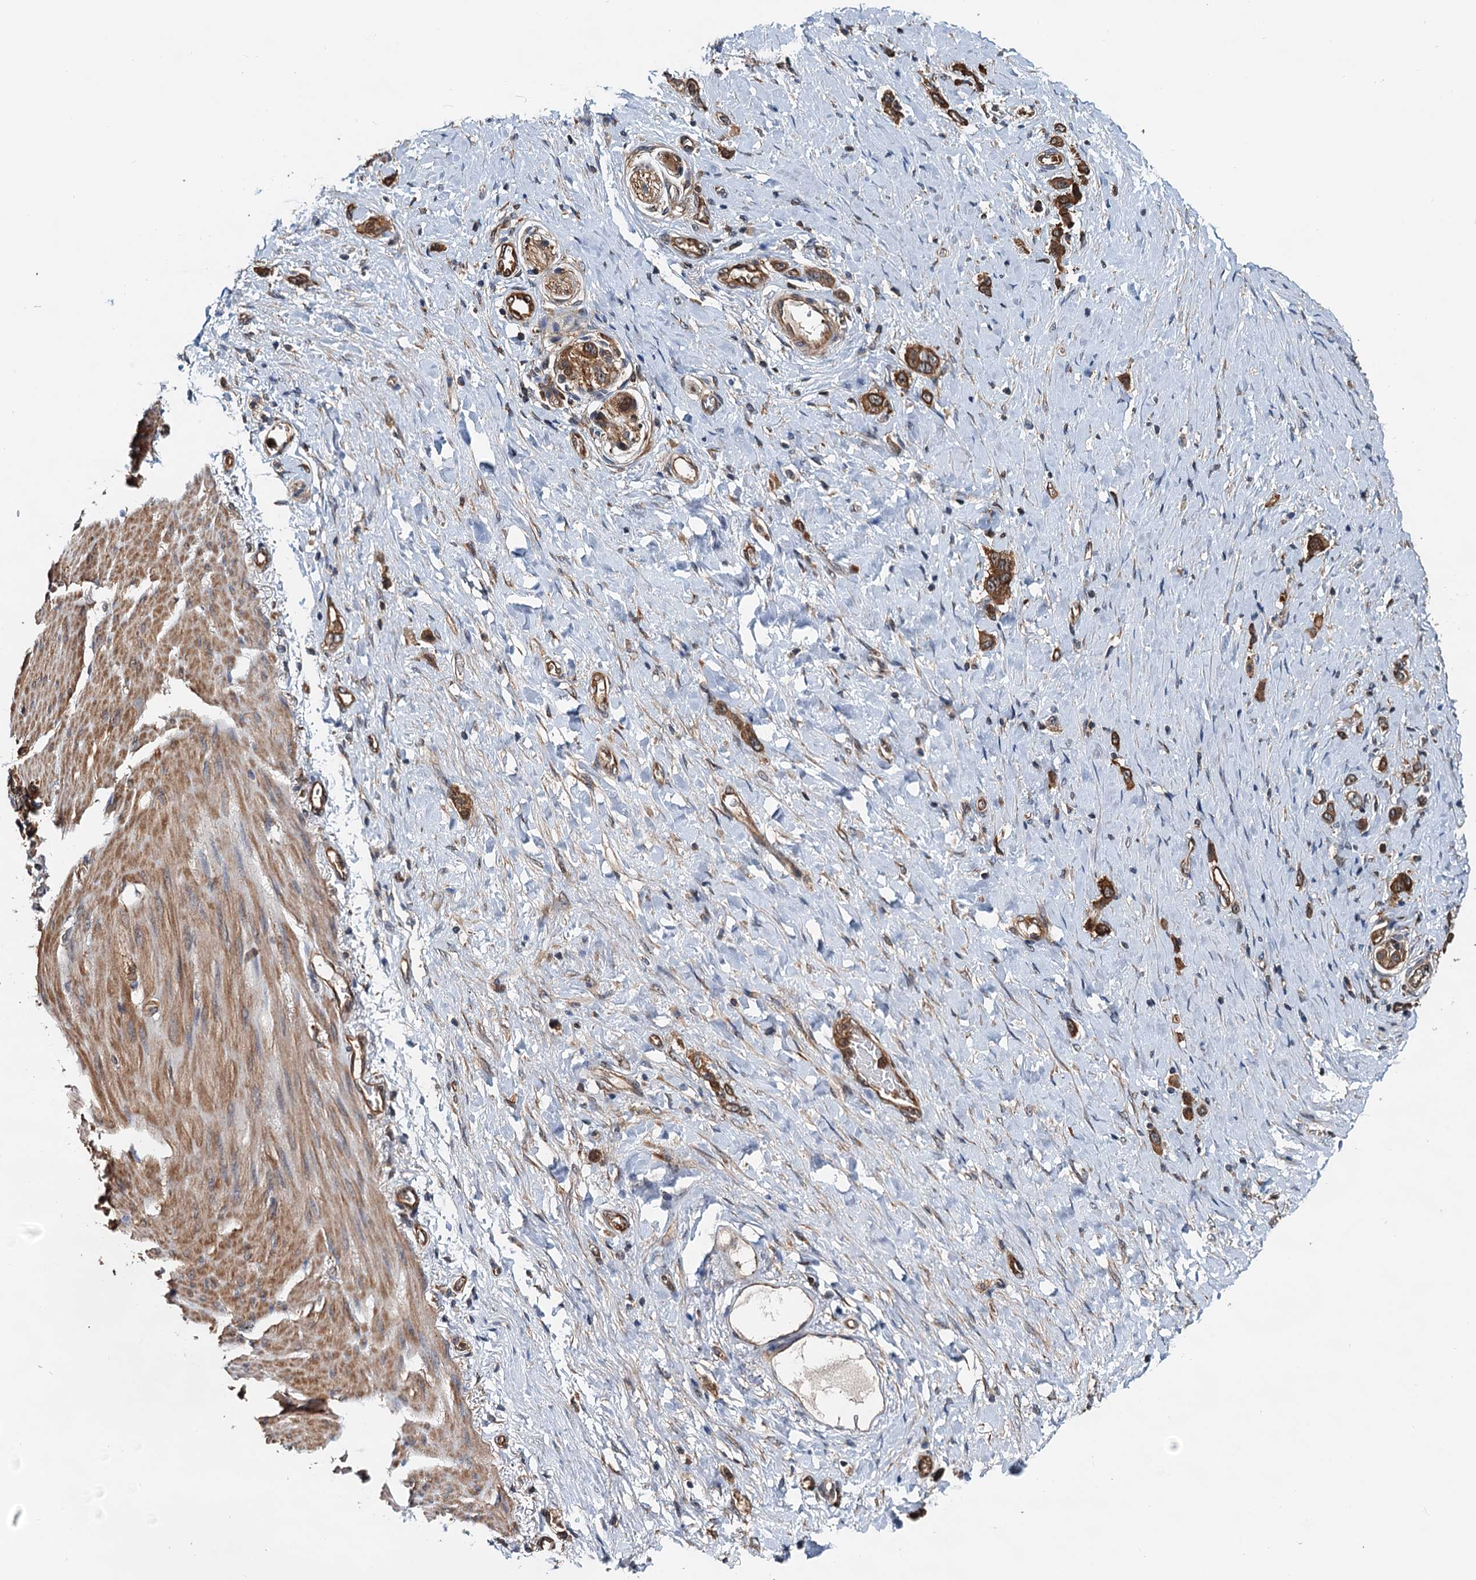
{"staining": {"intensity": "moderate", "quantity": ">75%", "location": "cytoplasmic/membranous"}, "tissue": "stomach cancer", "cell_type": "Tumor cells", "image_type": "cancer", "snomed": [{"axis": "morphology", "description": "Adenocarcinoma, NOS"}, {"axis": "topography", "description": "Stomach"}], "caption": "Stomach cancer was stained to show a protein in brown. There is medium levels of moderate cytoplasmic/membranous staining in about >75% of tumor cells. (DAB IHC with brightfield microscopy, high magnification).", "gene": "USP6NL", "patient": {"sex": "female", "age": 65}}